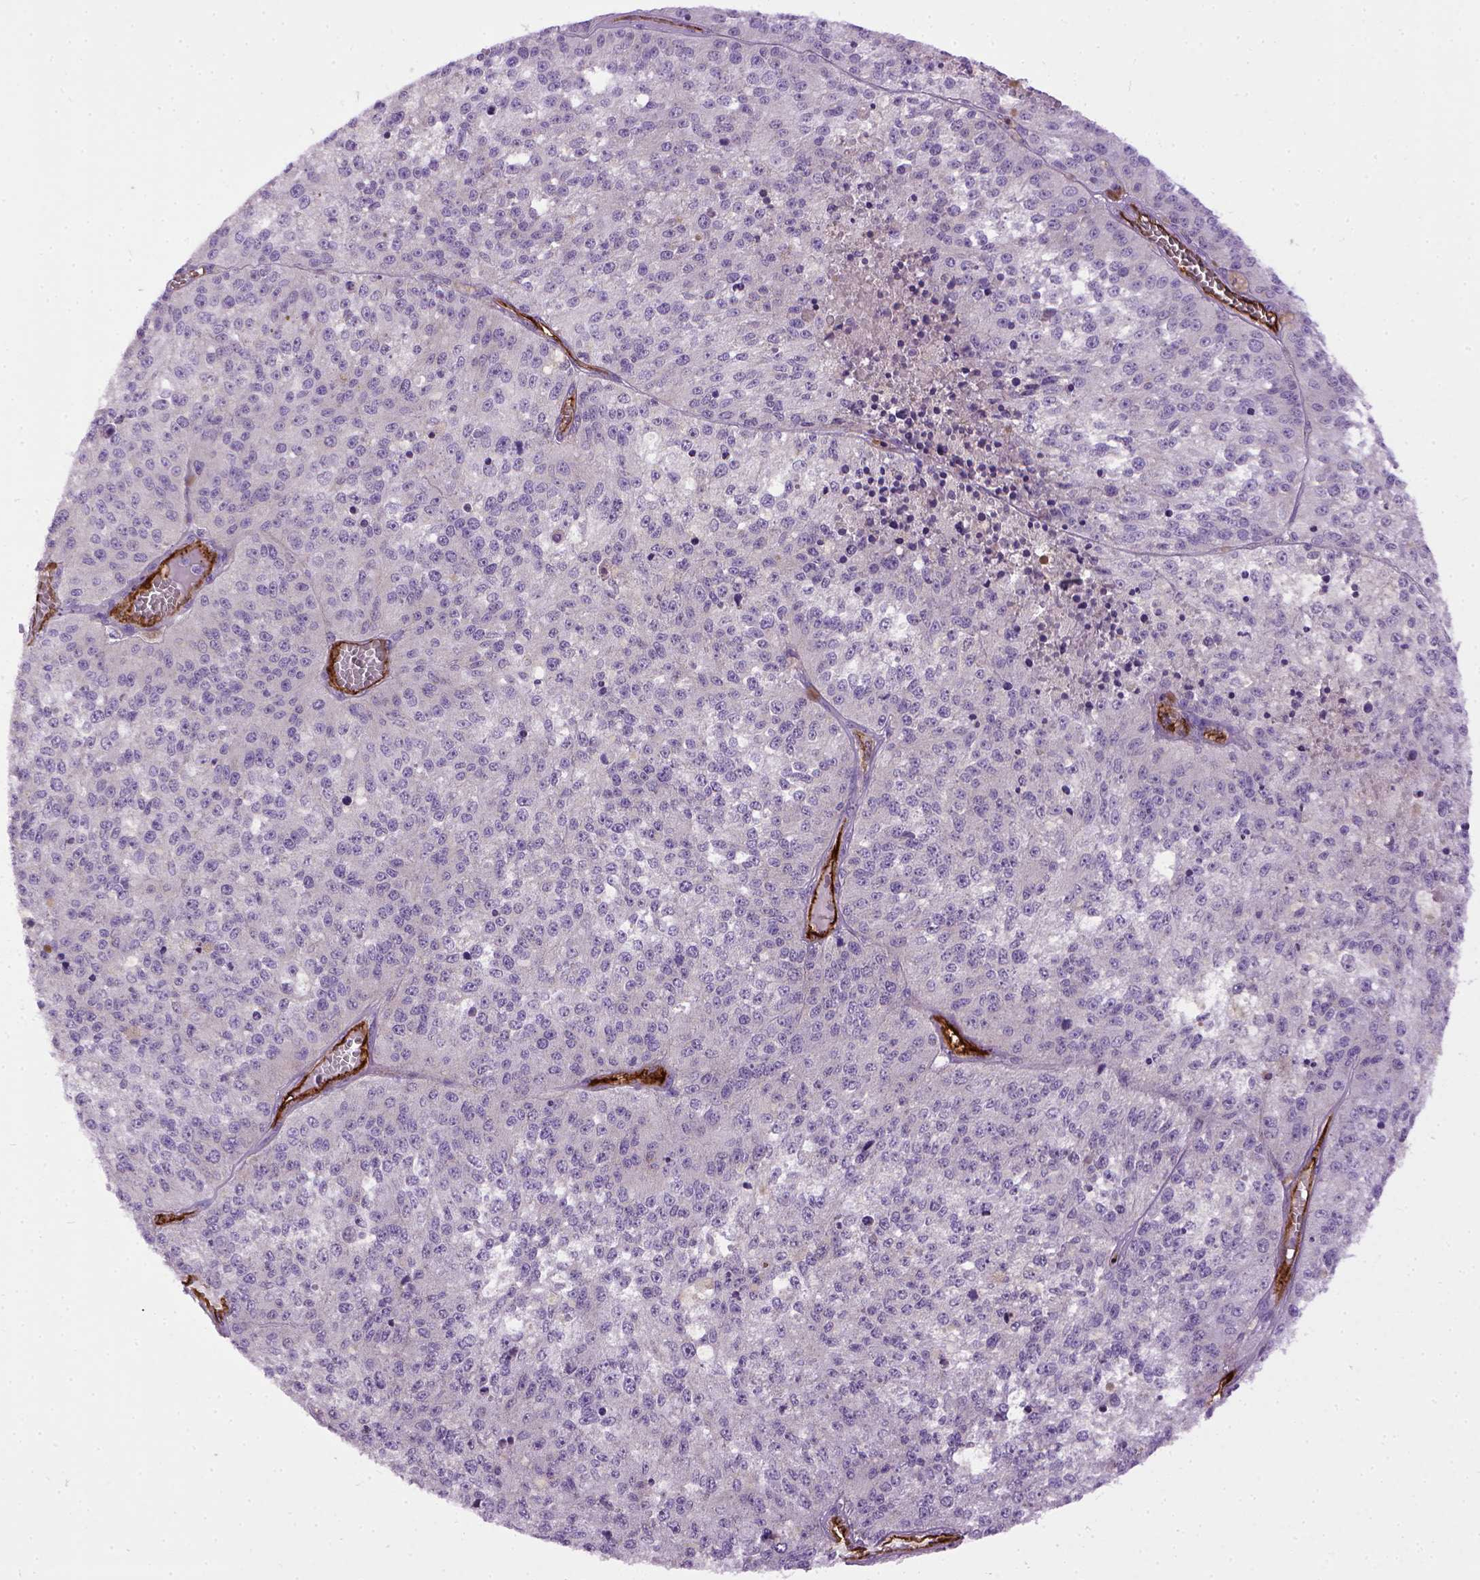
{"staining": {"intensity": "negative", "quantity": "none", "location": "none"}, "tissue": "melanoma", "cell_type": "Tumor cells", "image_type": "cancer", "snomed": [{"axis": "morphology", "description": "Malignant melanoma, Metastatic site"}, {"axis": "topography", "description": "Lymph node"}], "caption": "Micrograph shows no protein expression in tumor cells of malignant melanoma (metastatic site) tissue. (Immunohistochemistry (ihc), brightfield microscopy, high magnification).", "gene": "ENG", "patient": {"sex": "female", "age": 64}}